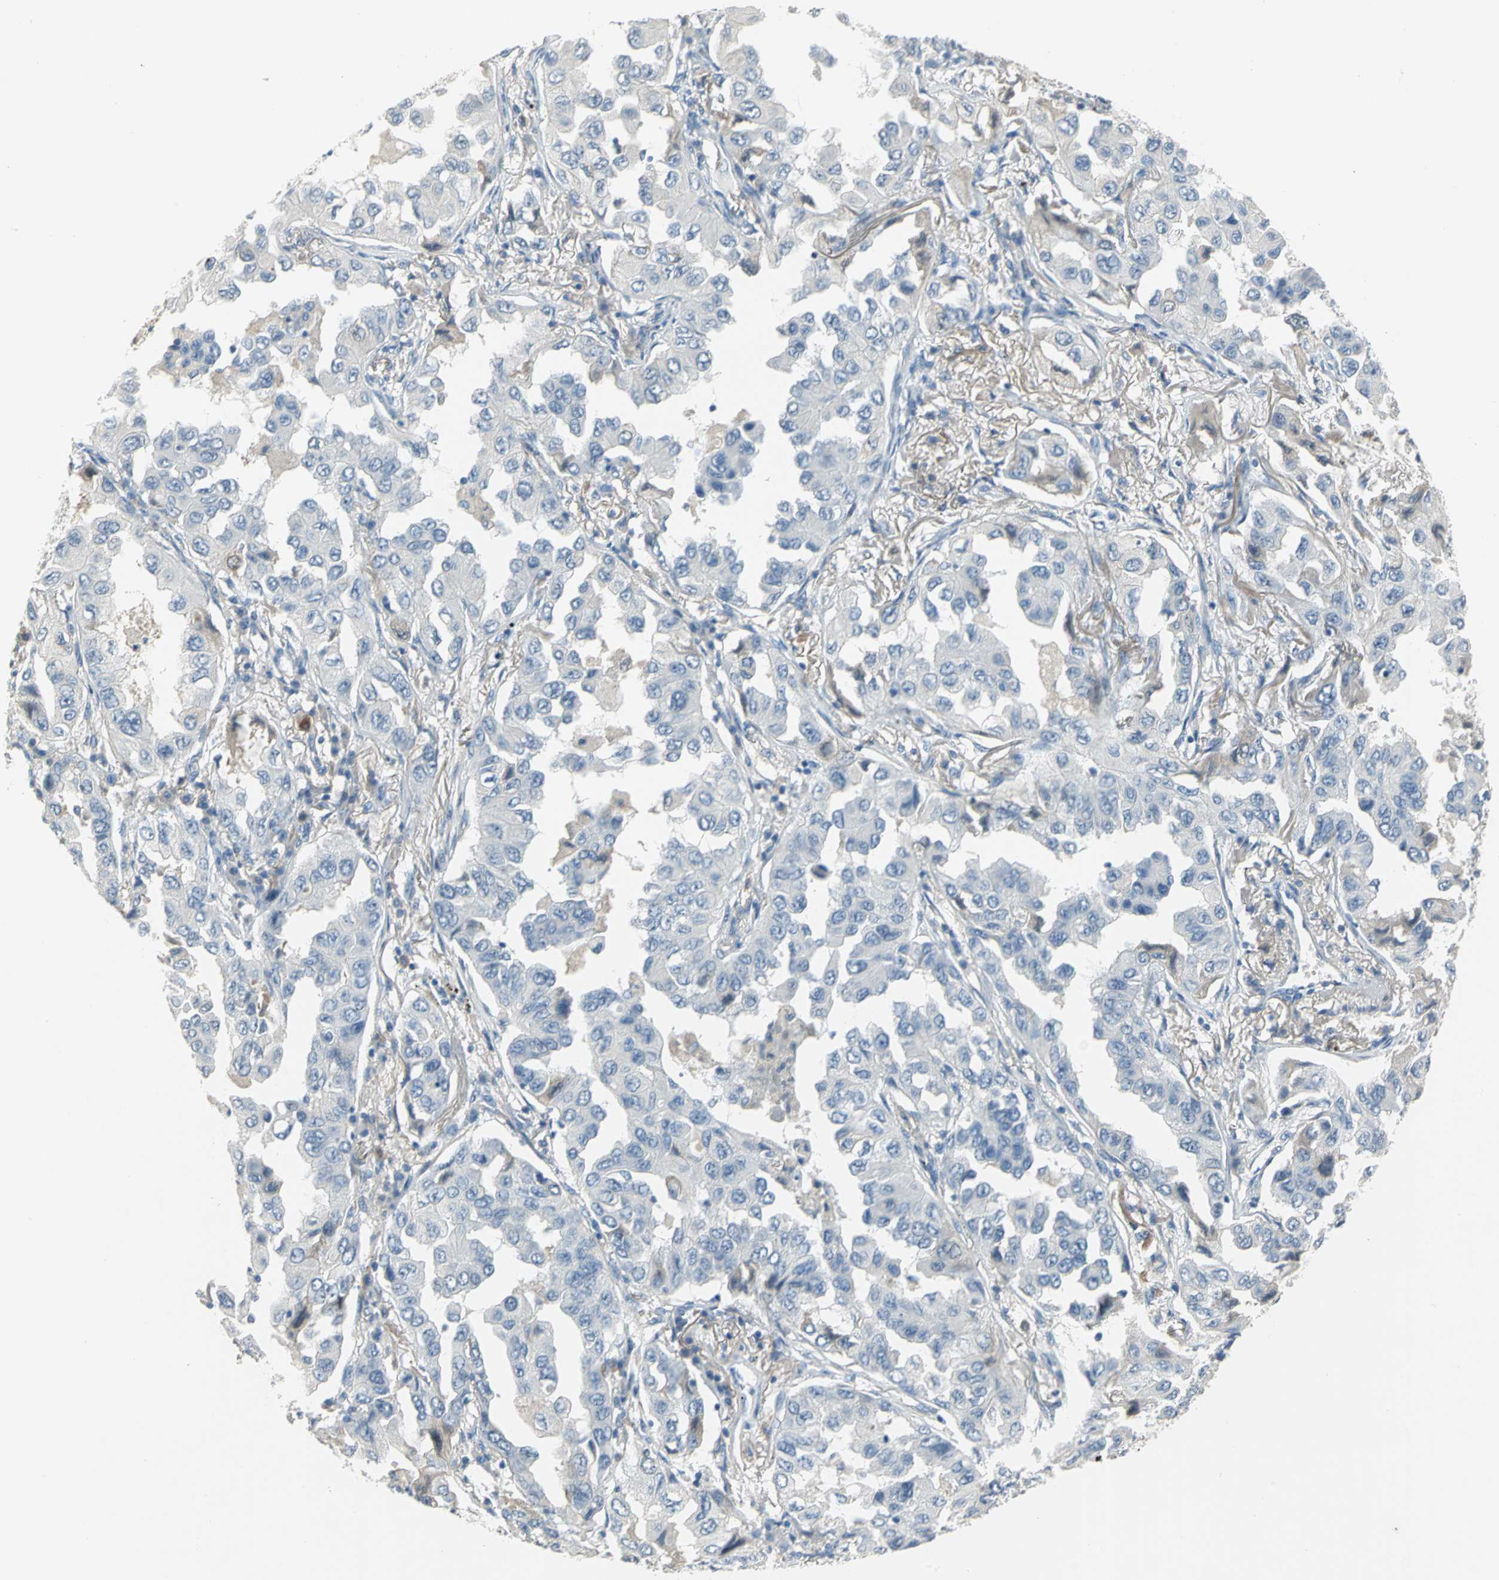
{"staining": {"intensity": "negative", "quantity": "none", "location": "none"}, "tissue": "lung cancer", "cell_type": "Tumor cells", "image_type": "cancer", "snomed": [{"axis": "morphology", "description": "Adenocarcinoma, NOS"}, {"axis": "topography", "description": "Lung"}], "caption": "Immunohistochemistry (IHC) photomicrograph of lung adenocarcinoma stained for a protein (brown), which displays no expression in tumor cells.", "gene": "ZIC1", "patient": {"sex": "female", "age": 65}}